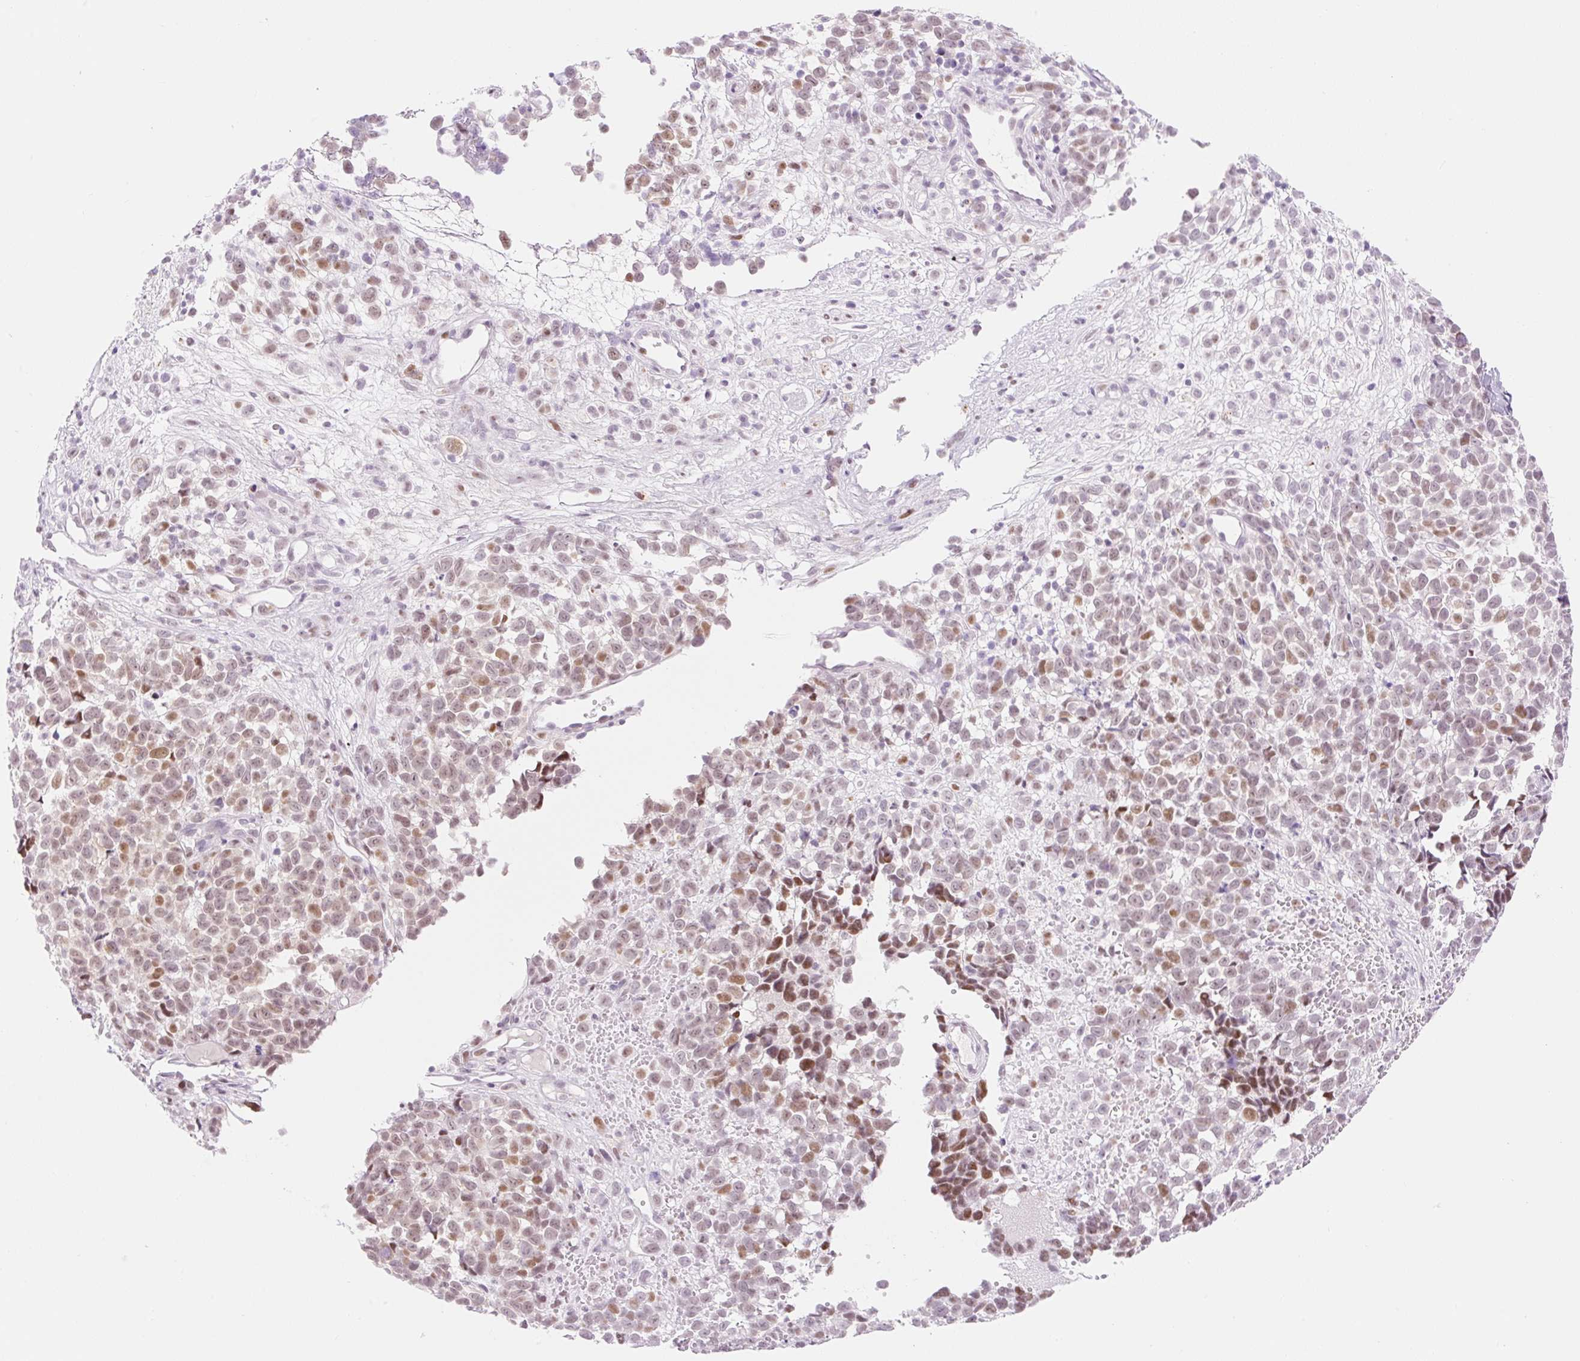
{"staining": {"intensity": "weak", "quantity": ">75%", "location": "nuclear"}, "tissue": "melanoma", "cell_type": "Tumor cells", "image_type": "cancer", "snomed": [{"axis": "morphology", "description": "Malignant melanoma, NOS"}, {"axis": "topography", "description": "Nose, NOS"}], "caption": "Protein staining exhibits weak nuclear positivity in about >75% of tumor cells in melanoma.", "gene": "H2BW1", "patient": {"sex": "female", "age": 48}}